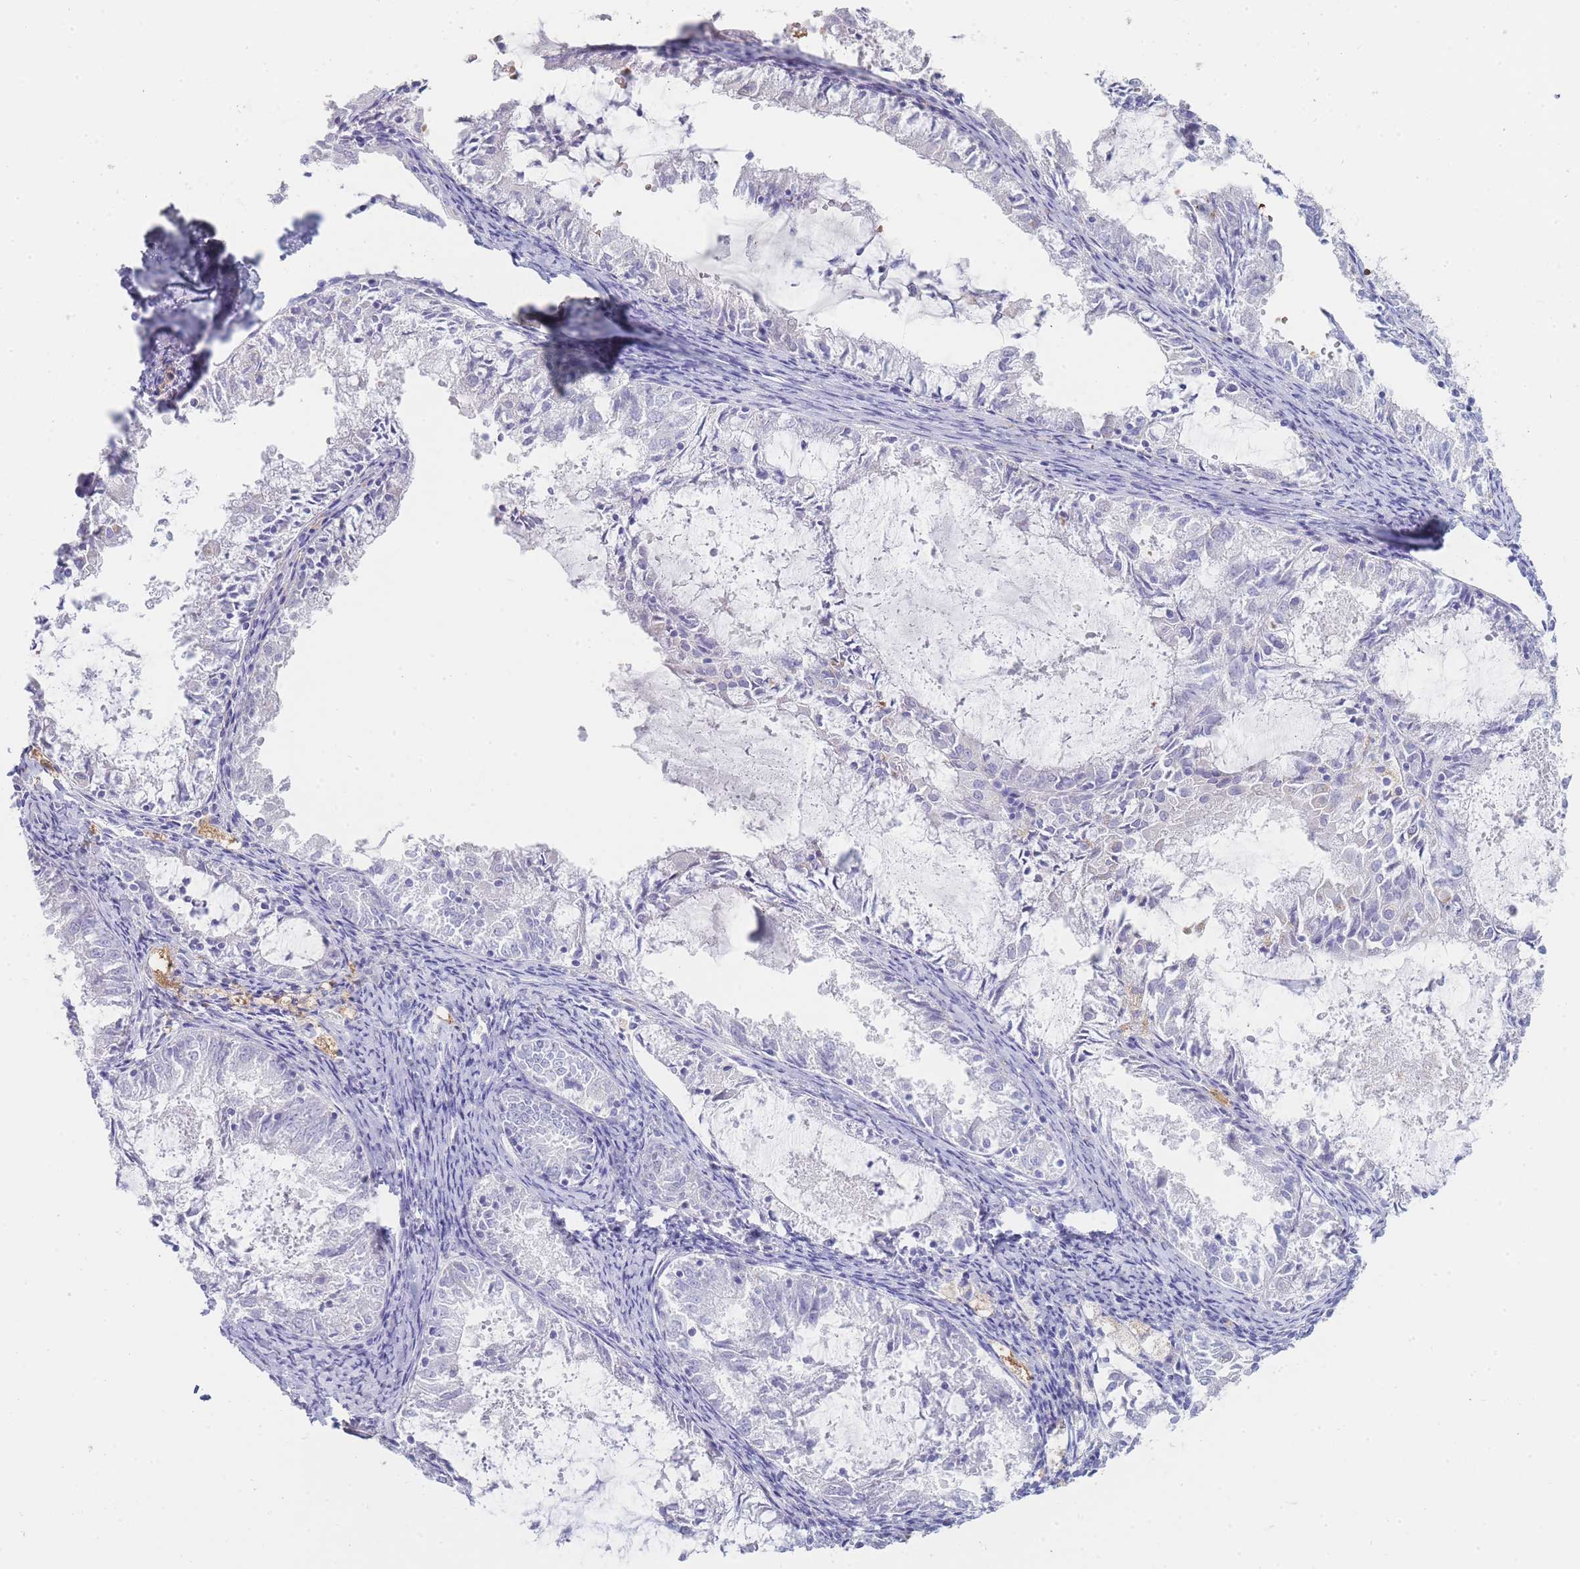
{"staining": {"intensity": "negative", "quantity": "none", "location": "none"}, "tissue": "endometrial cancer", "cell_type": "Tumor cells", "image_type": "cancer", "snomed": [{"axis": "morphology", "description": "Adenocarcinoma, NOS"}, {"axis": "topography", "description": "Endometrium"}], "caption": "Tumor cells show no significant protein positivity in endometrial cancer (adenocarcinoma). The staining was performed using DAB (3,3'-diaminobenzidine) to visualize the protein expression in brown, while the nuclei were stained in blue with hematoxylin (Magnification: 20x).", "gene": "HBG2", "patient": {"sex": "female", "age": 57}}